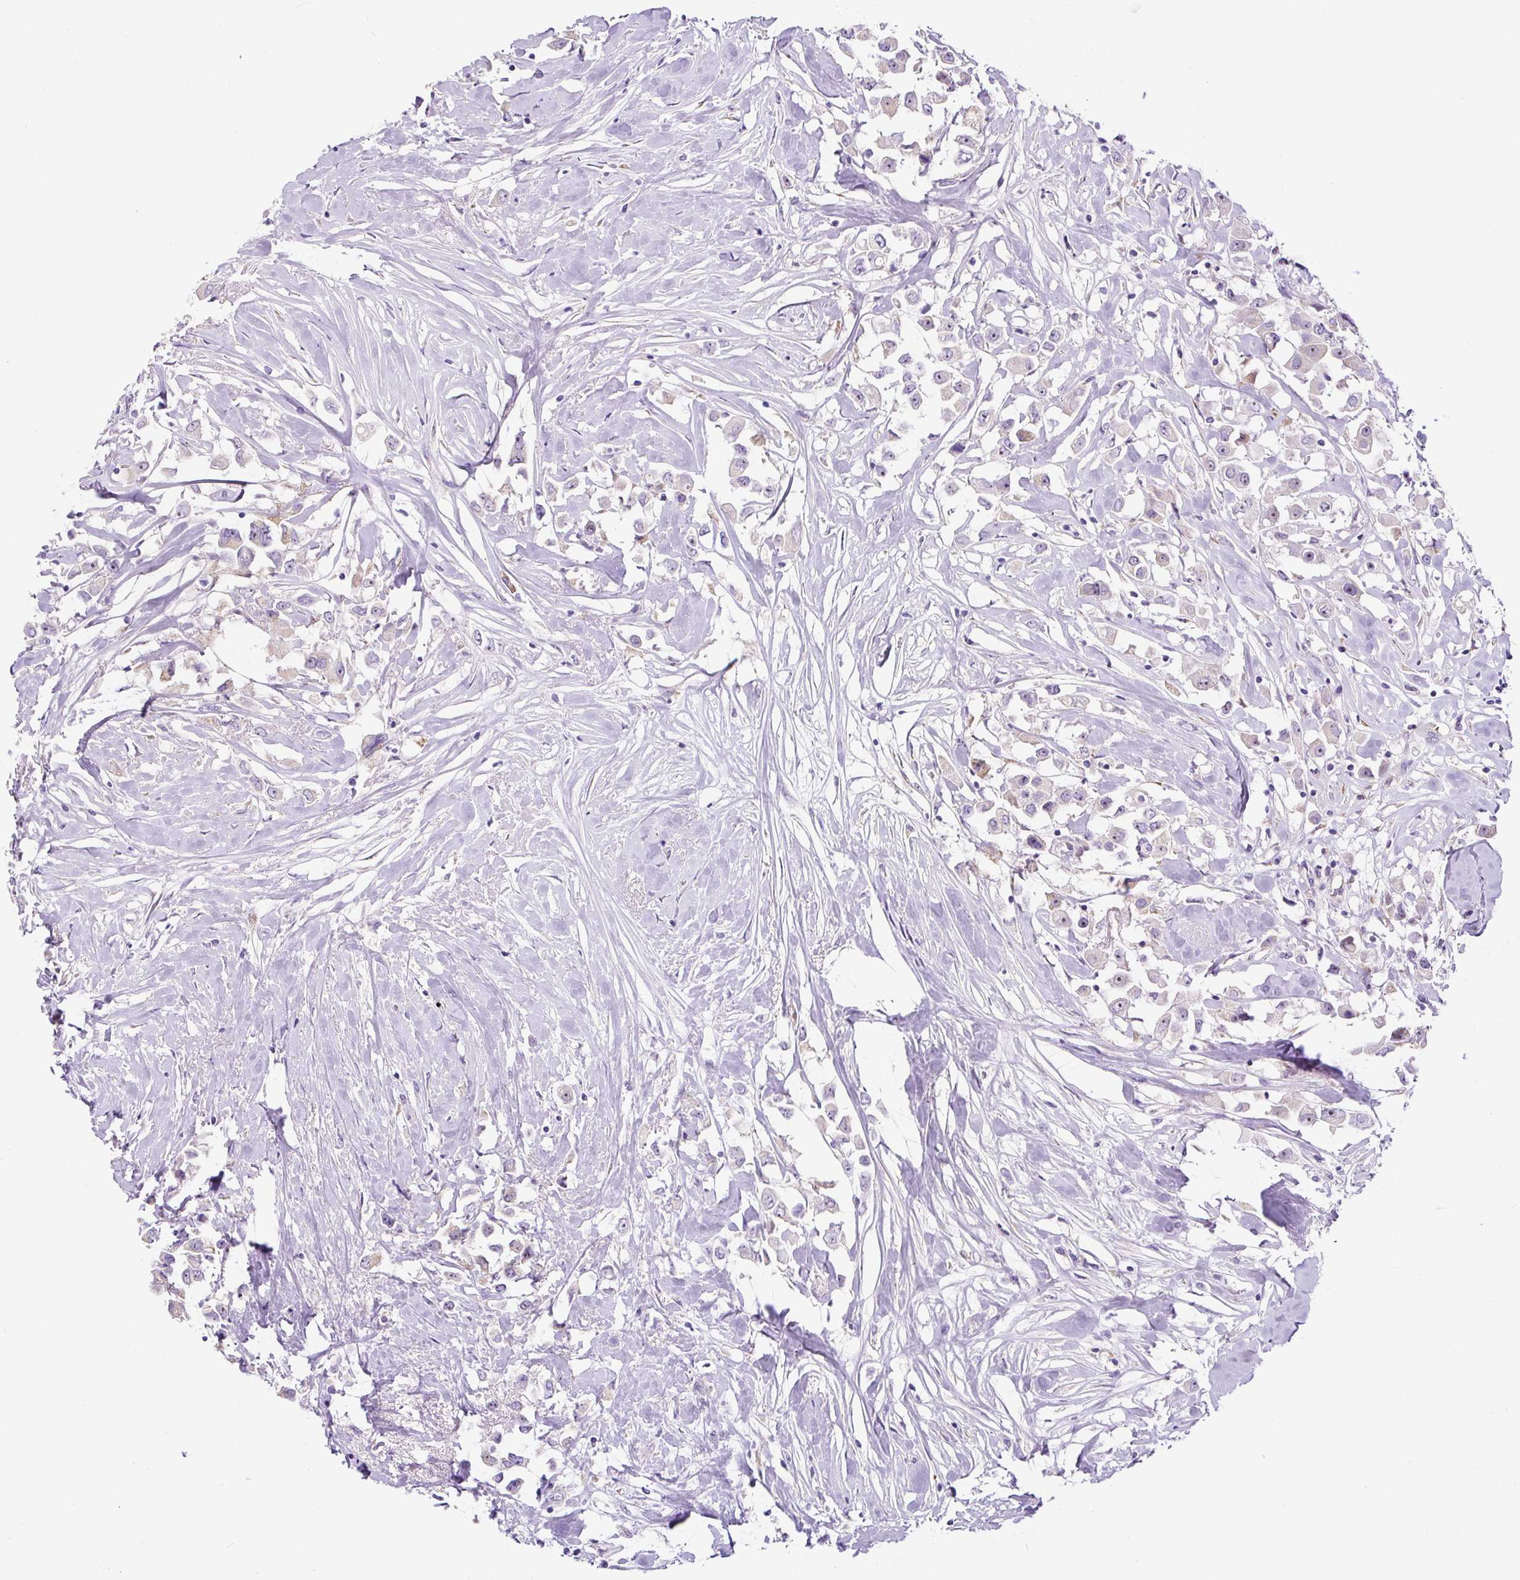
{"staining": {"intensity": "weak", "quantity": "<25%", "location": "cytoplasmic/membranous"}, "tissue": "breast cancer", "cell_type": "Tumor cells", "image_type": "cancer", "snomed": [{"axis": "morphology", "description": "Duct carcinoma"}, {"axis": "topography", "description": "Breast"}], "caption": "Tumor cells are negative for brown protein staining in infiltrating ductal carcinoma (breast). (DAB IHC with hematoxylin counter stain).", "gene": "ZNF596", "patient": {"sex": "female", "age": 61}}